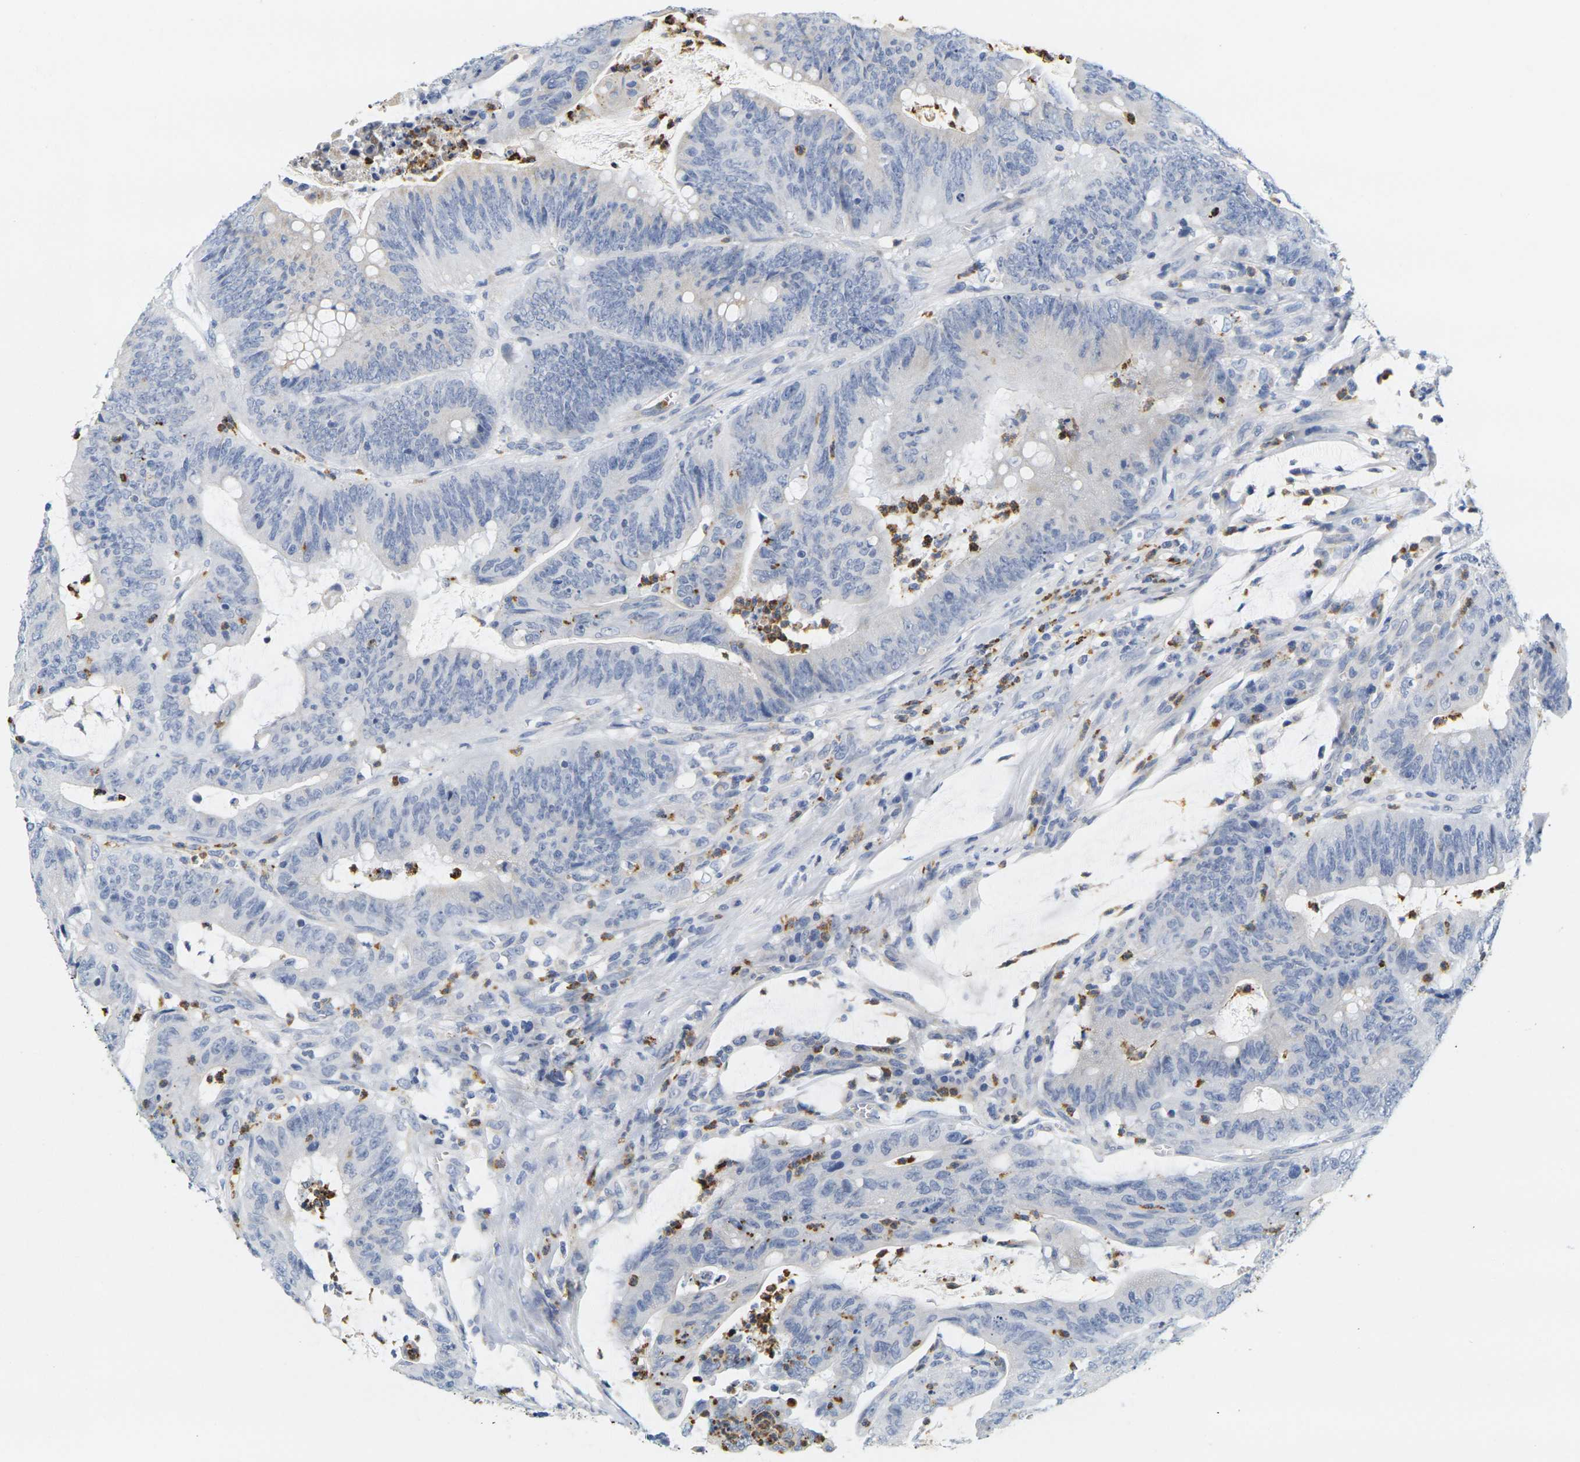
{"staining": {"intensity": "negative", "quantity": "none", "location": "none"}, "tissue": "colorectal cancer", "cell_type": "Tumor cells", "image_type": "cancer", "snomed": [{"axis": "morphology", "description": "Adenocarcinoma, NOS"}, {"axis": "topography", "description": "Colon"}], "caption": "Photomicrograph shows no significant protein positivity in tumor cells of adenocarcinoma (colorectal). The staining was performed using DAB (3,3'-diaminobenzidine) to visualize the protein expression in brown, while the nuclei were stained in blue with hematoxylin (Magnification: 20x).", "gene": "KLK5", "patient": {"sex": "male", "age": 45}}